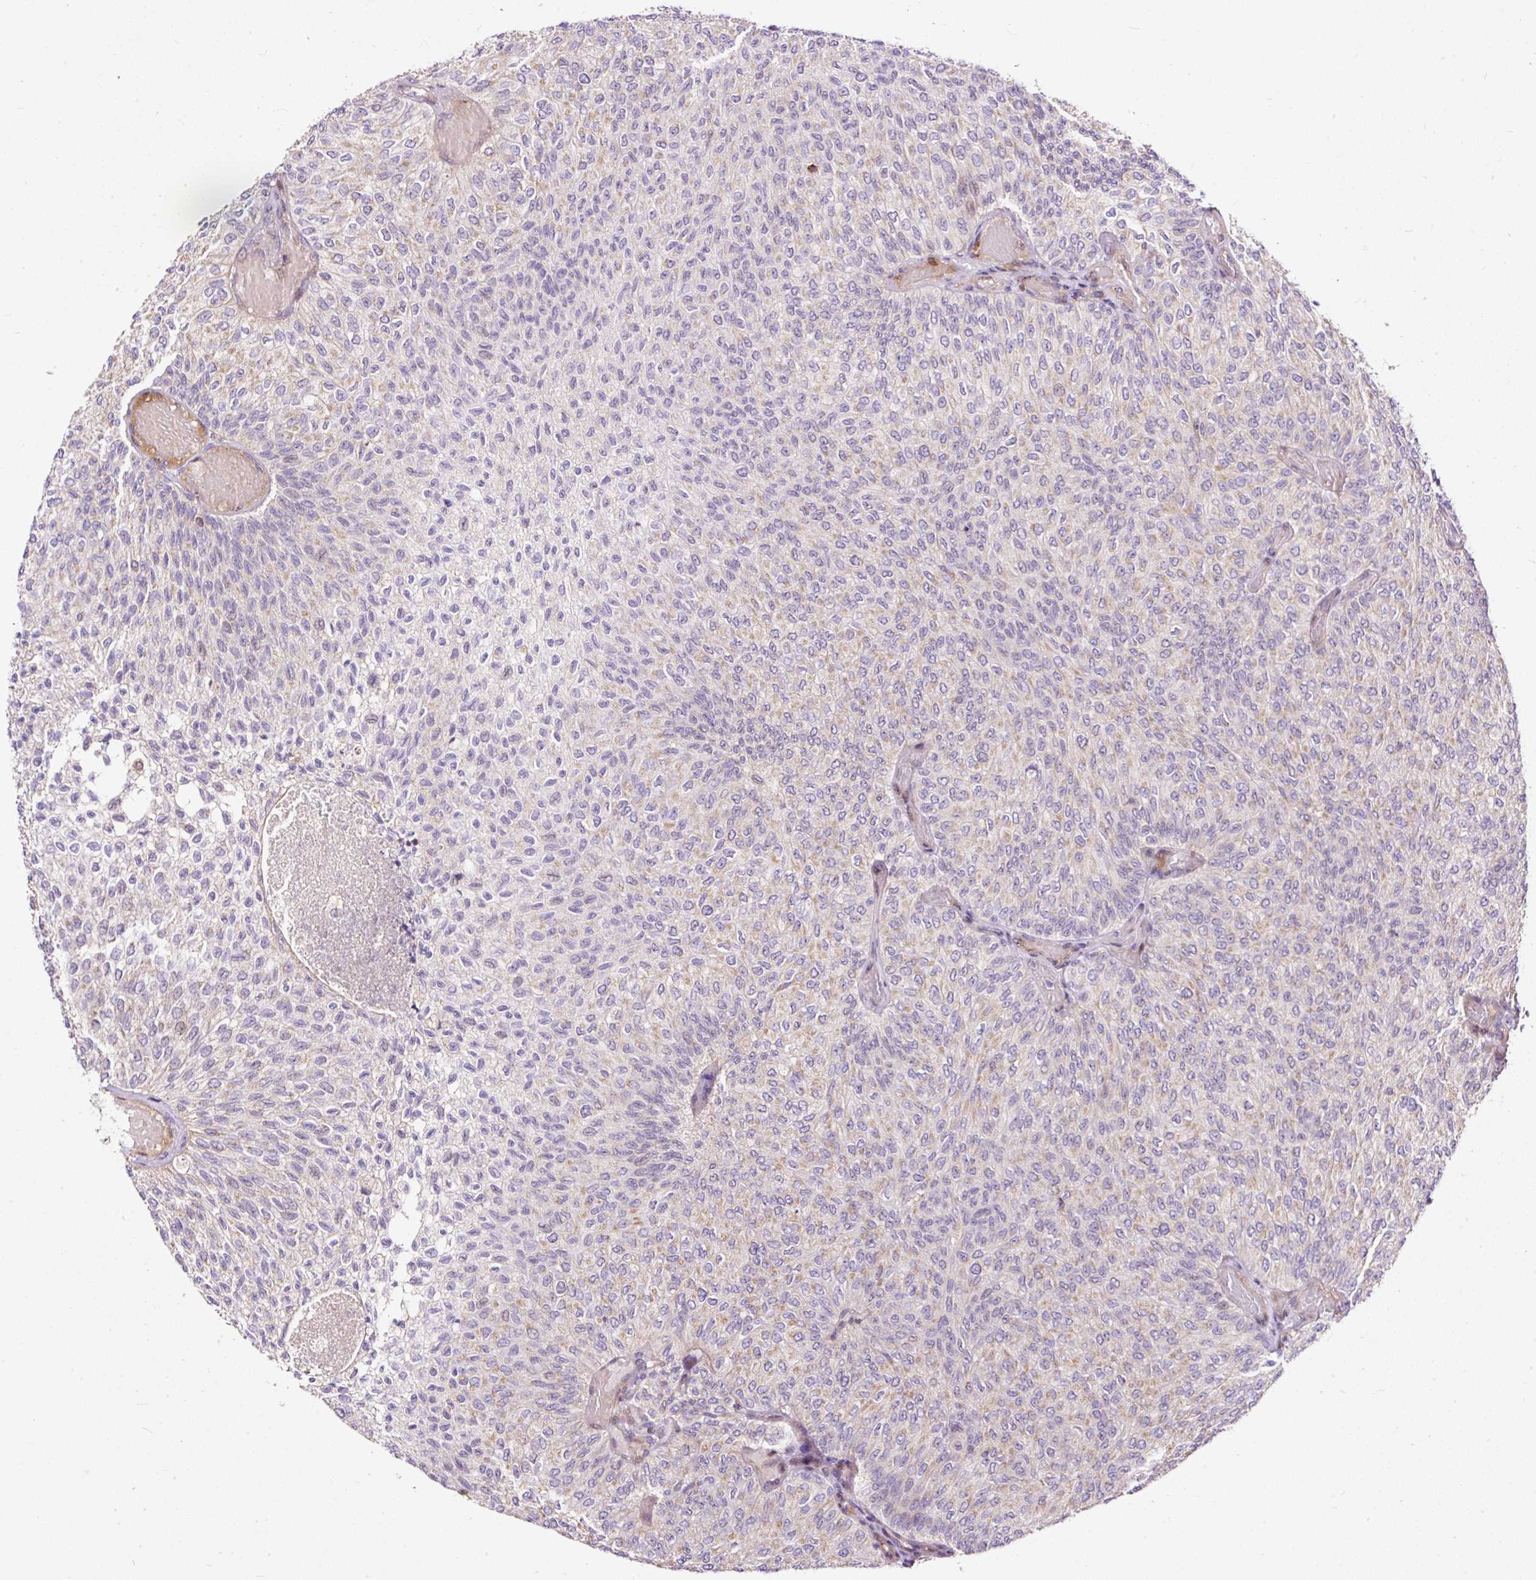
{"staining": {"intensity": "weak", "quantity": "25%-75%", "location": "cytoplasmic/membranous"}, "tissue": "urothelial cancer", "cell_type": "Tumor cells", "image_type": "cancer", "snomed": [{"axis": "morphology", "description": "Urothelial carcinoma, Low grade"}, {"axis": "topography", "description": "Urinary bladder"}], "caption": "This is an image of immunohistochemistry (IHC) staining of urothelial carcinoma (low-grade), which shows weak expression in the cytoplasmic/membranous of tumor cells.", "gene": "BOLA3", "patient": {"sex": "male", "age": 78}}